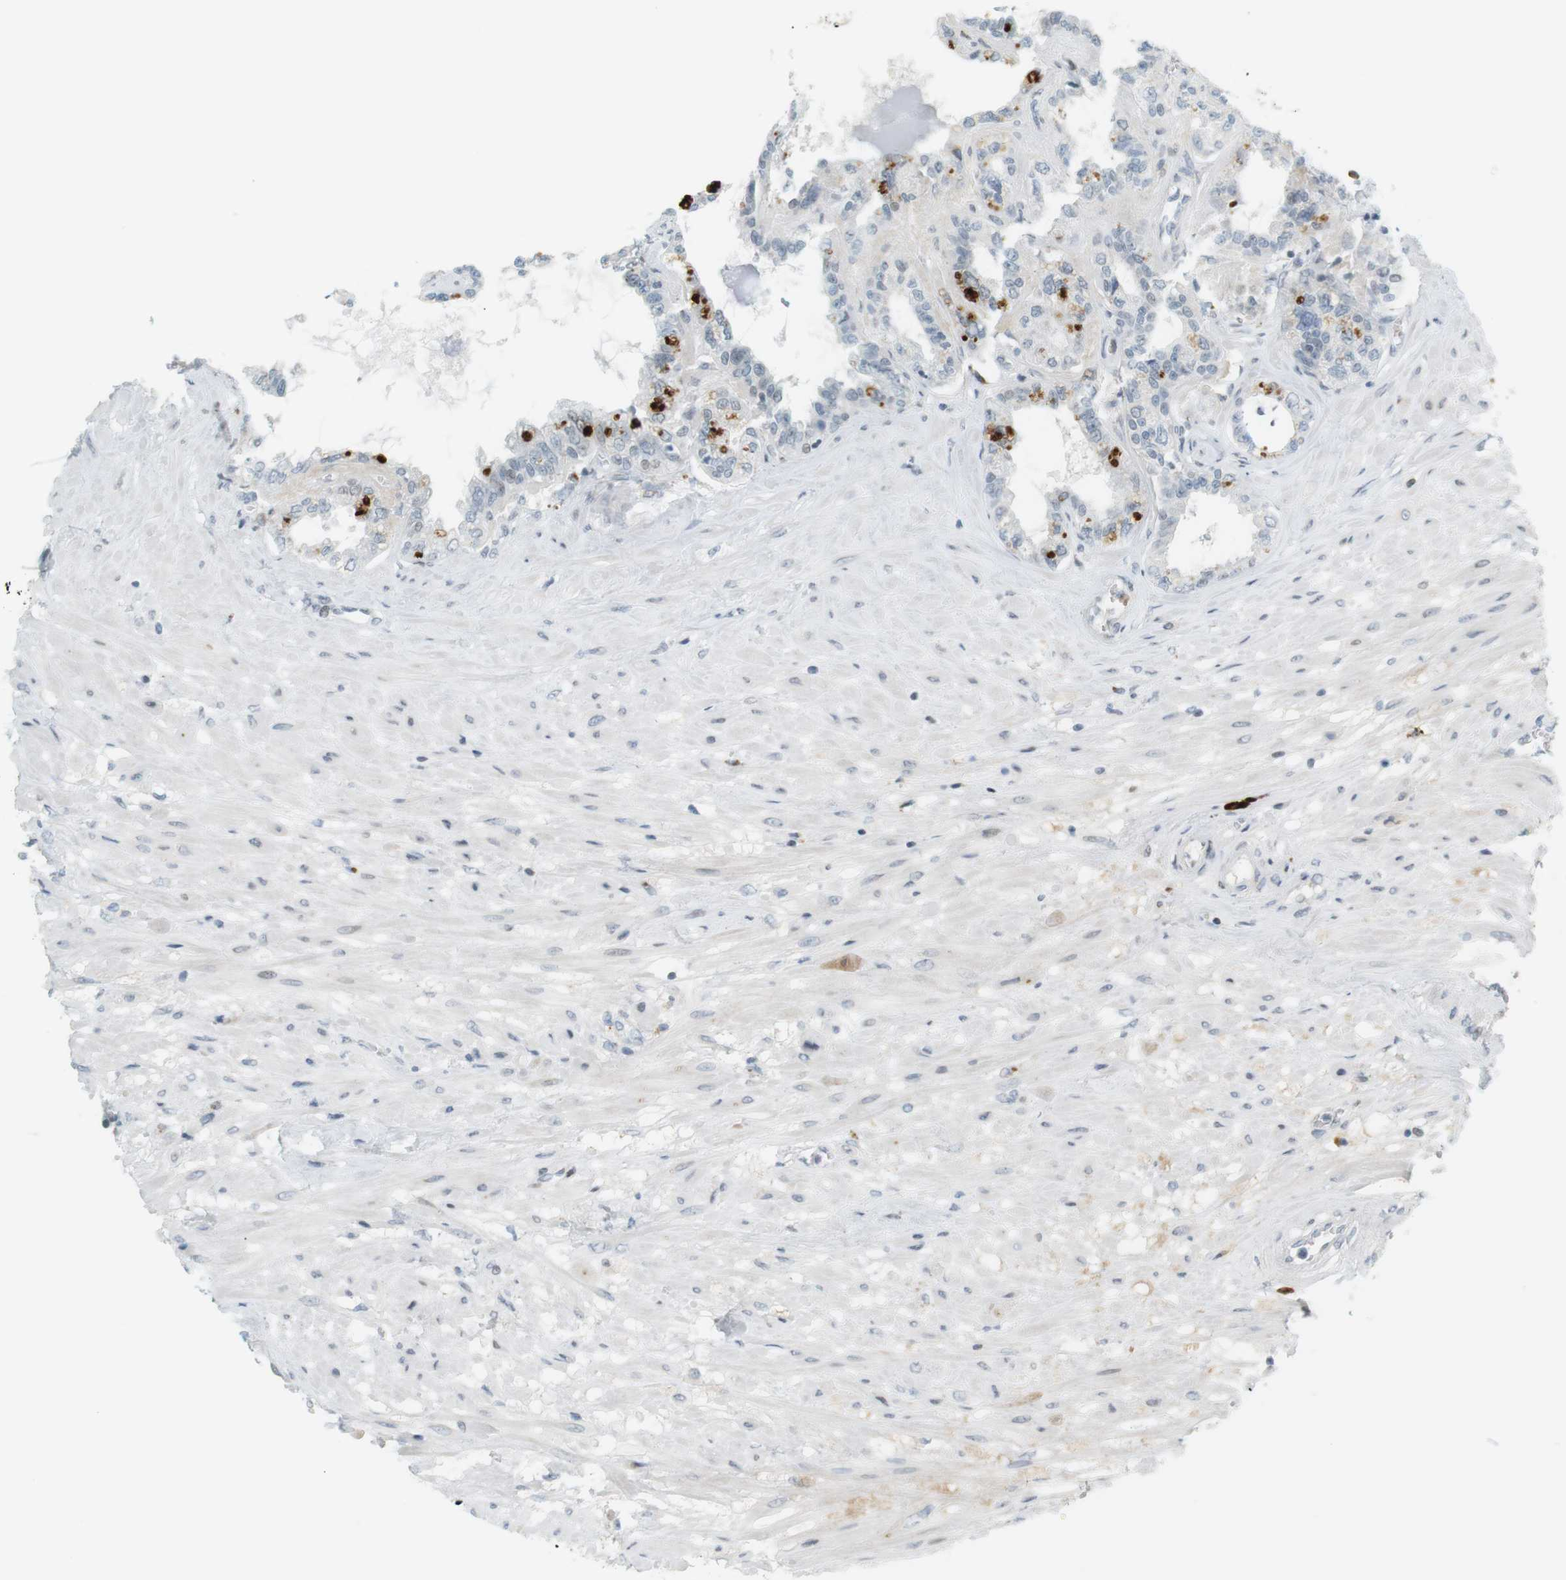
{"staining": {"intensity": "moderate", "quantity": "<25%", "location": "cytoplasmic/membranous"}, "tissue": "seminal vesicle", "cell_type": "Glandular cells", "image_type": "normal", "snomed": [{"axis": "morphology", "description": "Normal tissue, NOS"}, {"axis": "morphology", "description": "Inflammation, NOS"}, {"axis": "topography", "description": "Urinary bladder"}, {"axis": "topography", "description": "Prostate"}, {"axis": "topography", "description": "Seminal veicle"}], "caption": "The photomicrograph displays a brown stain indicating the presence of a protein in the cytoplasmic/membranous of glandular cells in seminal vesicle.", "gene": "DMC1", "patient": {"sex": "male", "age": 82}}